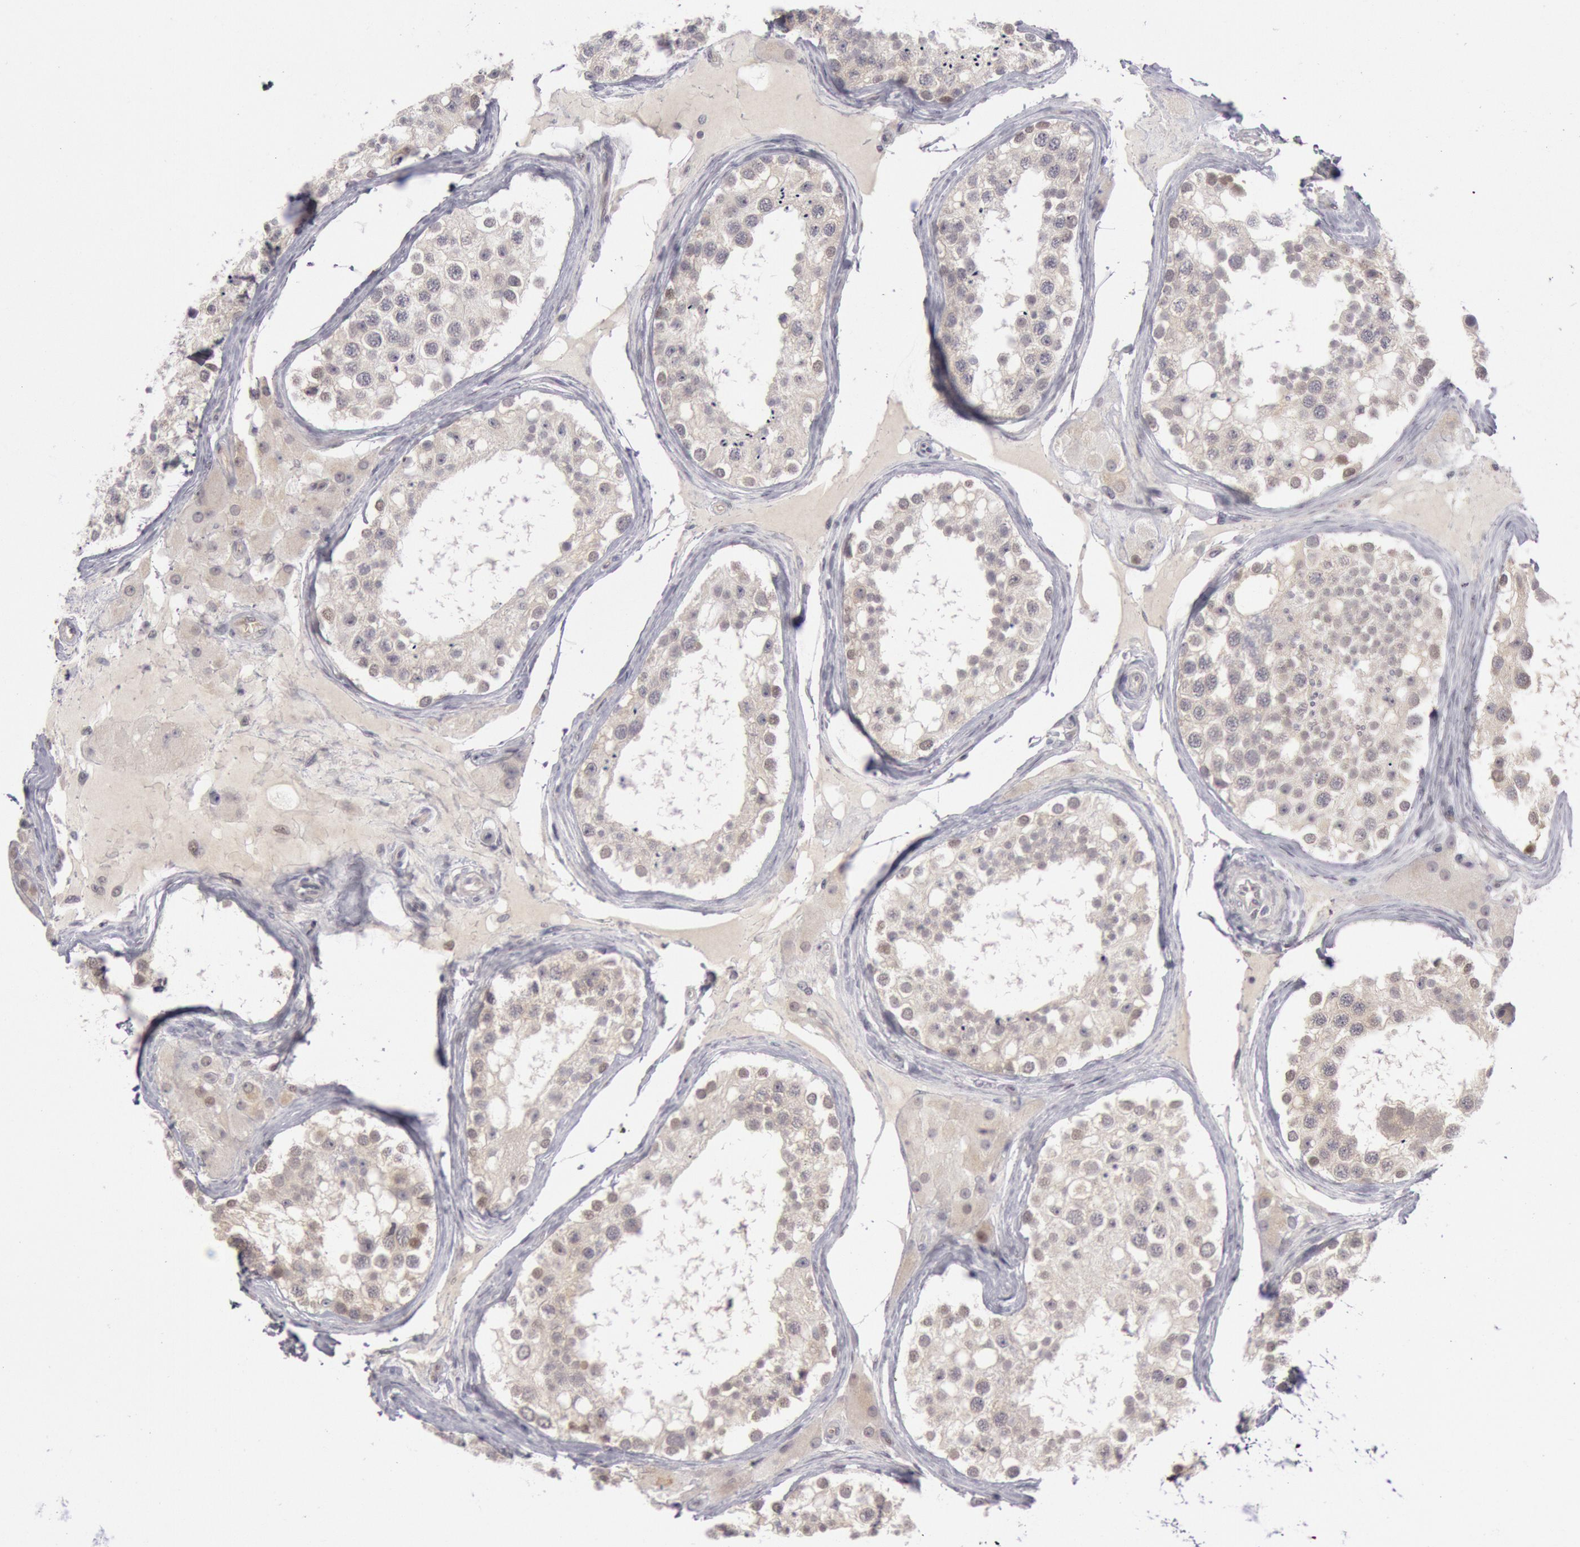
{"staining": {"intensity": "weak", "quantity": "<25%", "location": "cytoplasmic/membranous"}, "tissue": "testis", "cell_type": "Cells in seminiferous ducts", "image_type": "normal", "snomed": [{"axis": "morphology", "description": "Normal tissue, NOS"}, {"axis": "topography", "description": "Testis"}], "caption": "Human testis stained for a protein using immunohistochemistry demonstrates no positivity in cells in seminiferous ducts.", "gene": "JOSD1", "patient": {"sex": "male", "age": 68}}